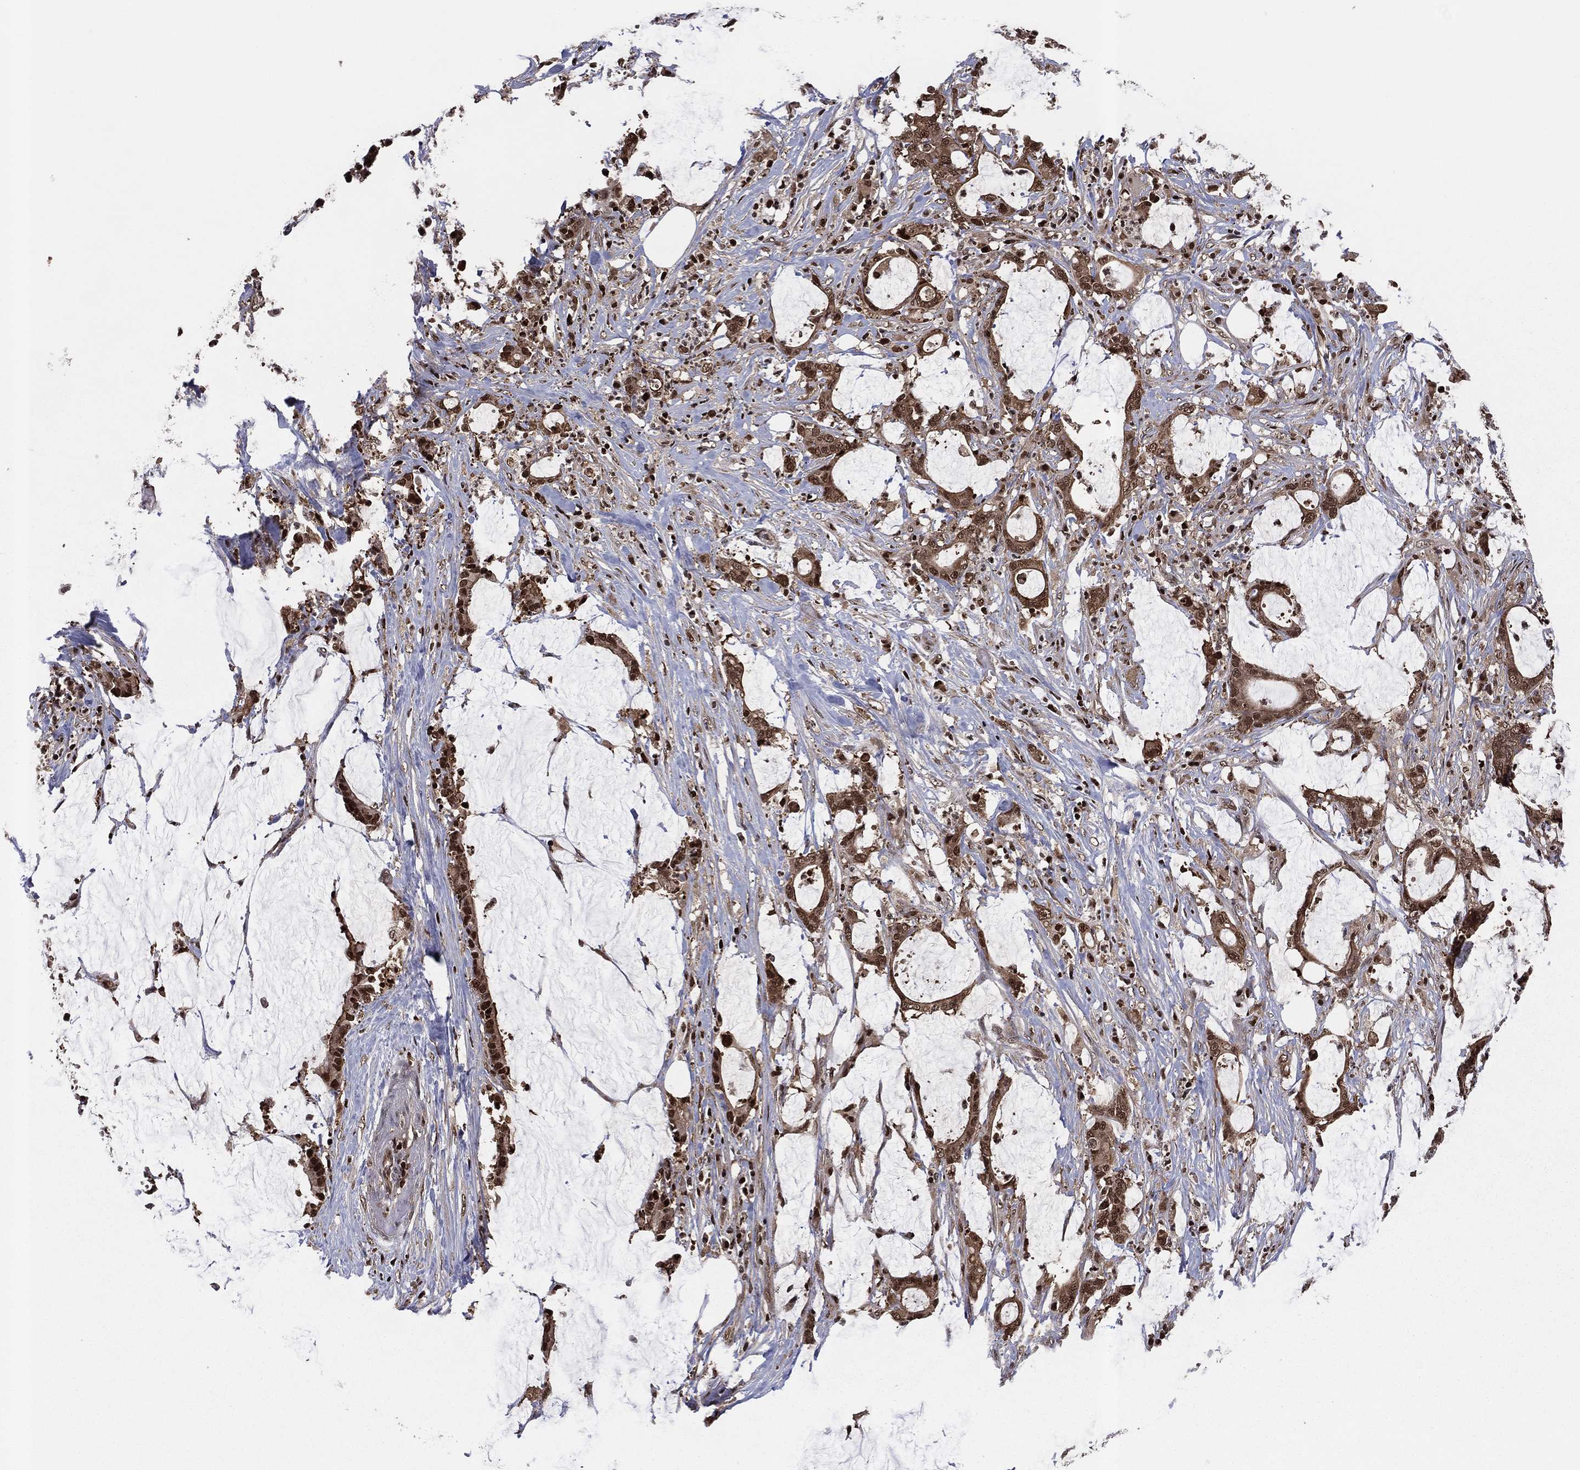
{"staining": {"intensity": "strong", "quantity": ">75%", "location": "cytoplasmic/membranous,nuclear"}, "tissue": "stomach cancer", "cell_type": "Tumor cells", "image_type": "cancer", "snomed": [{"axis": "morphology", "description": "Adenocarcinoma, NOS"}, {"axis": "topography", "description": "Stomach, upper"}], "caption": "Adenocarcinoma (stomach) tissue demonstrates strong cytoplasmic/membranous and nuclear staining in about >75% of tumor cells", "gene": "PSMA1", "patient": {"sex": "male", "age": 68}}